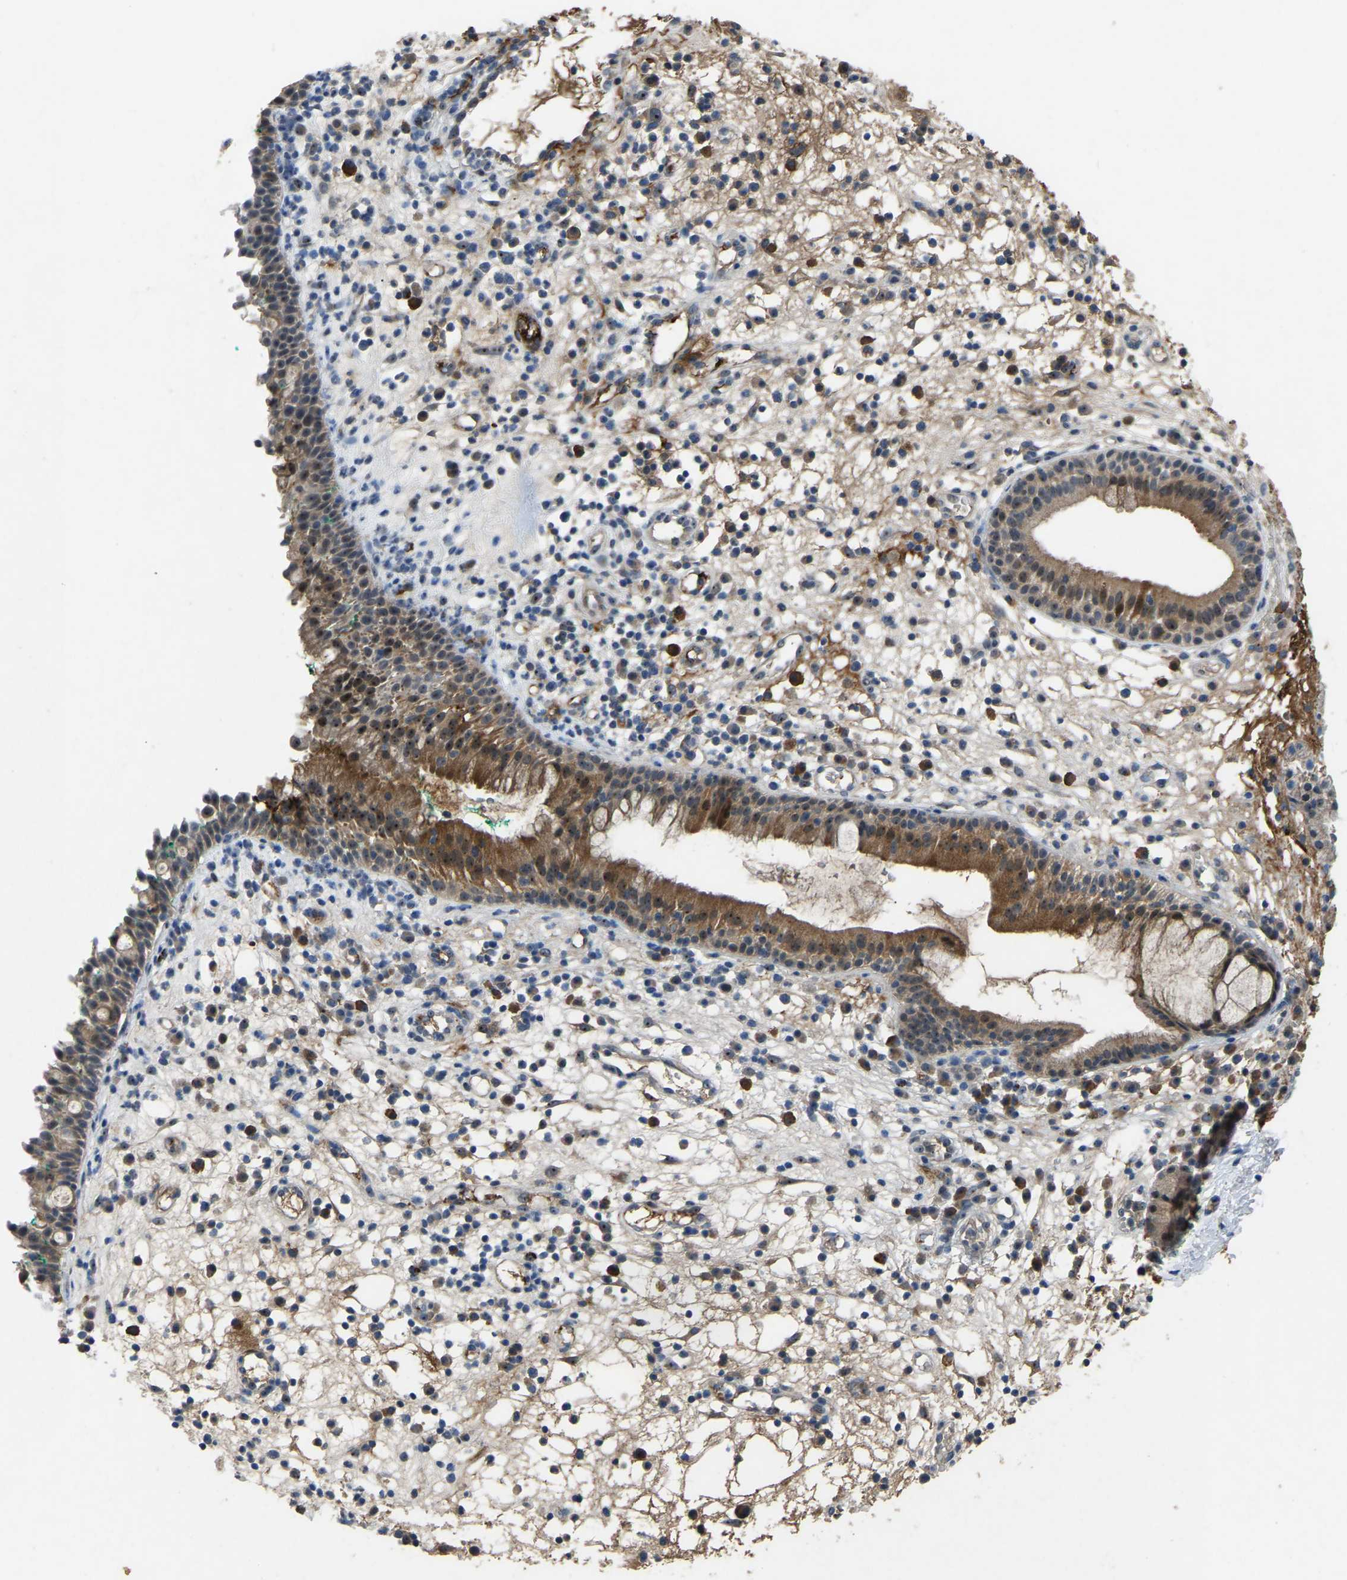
{"staining": {"intensity": "moderate", "quantity": ">75%", "location": "cytoplasmic/membranous,nuclear"}, "tissue": "nasopharynx", "cell_type": "Respiratory epithelial cells", "image_type": "normal", "snomed": [{"axis": "morphology", "description": "Normal tissue, NOS"}, {"axis": "morphology", "description": "Basal cell carcinoma"}, {"axis": "topography", "description": "Cartilage tissue"}, {"axis": "topography", "description": "Nasopharynx"}, {"axis": "topography", "description": "Oral tissue"}], "caption": "The photomicrograph shows staining of unremarkable nasopharynx, revealing moderate cytoplasmic/membranous,nuclear protein staining (brown color) within respiratory epithelial cells. (Stains: DAB (3,3'-diaminobenzidine) in brown, nuclei in blue, Microscopy: brightfield microscopy at high magnification).", "gene": "FHIT", "patient": {"sex": "female", "age": 77}}